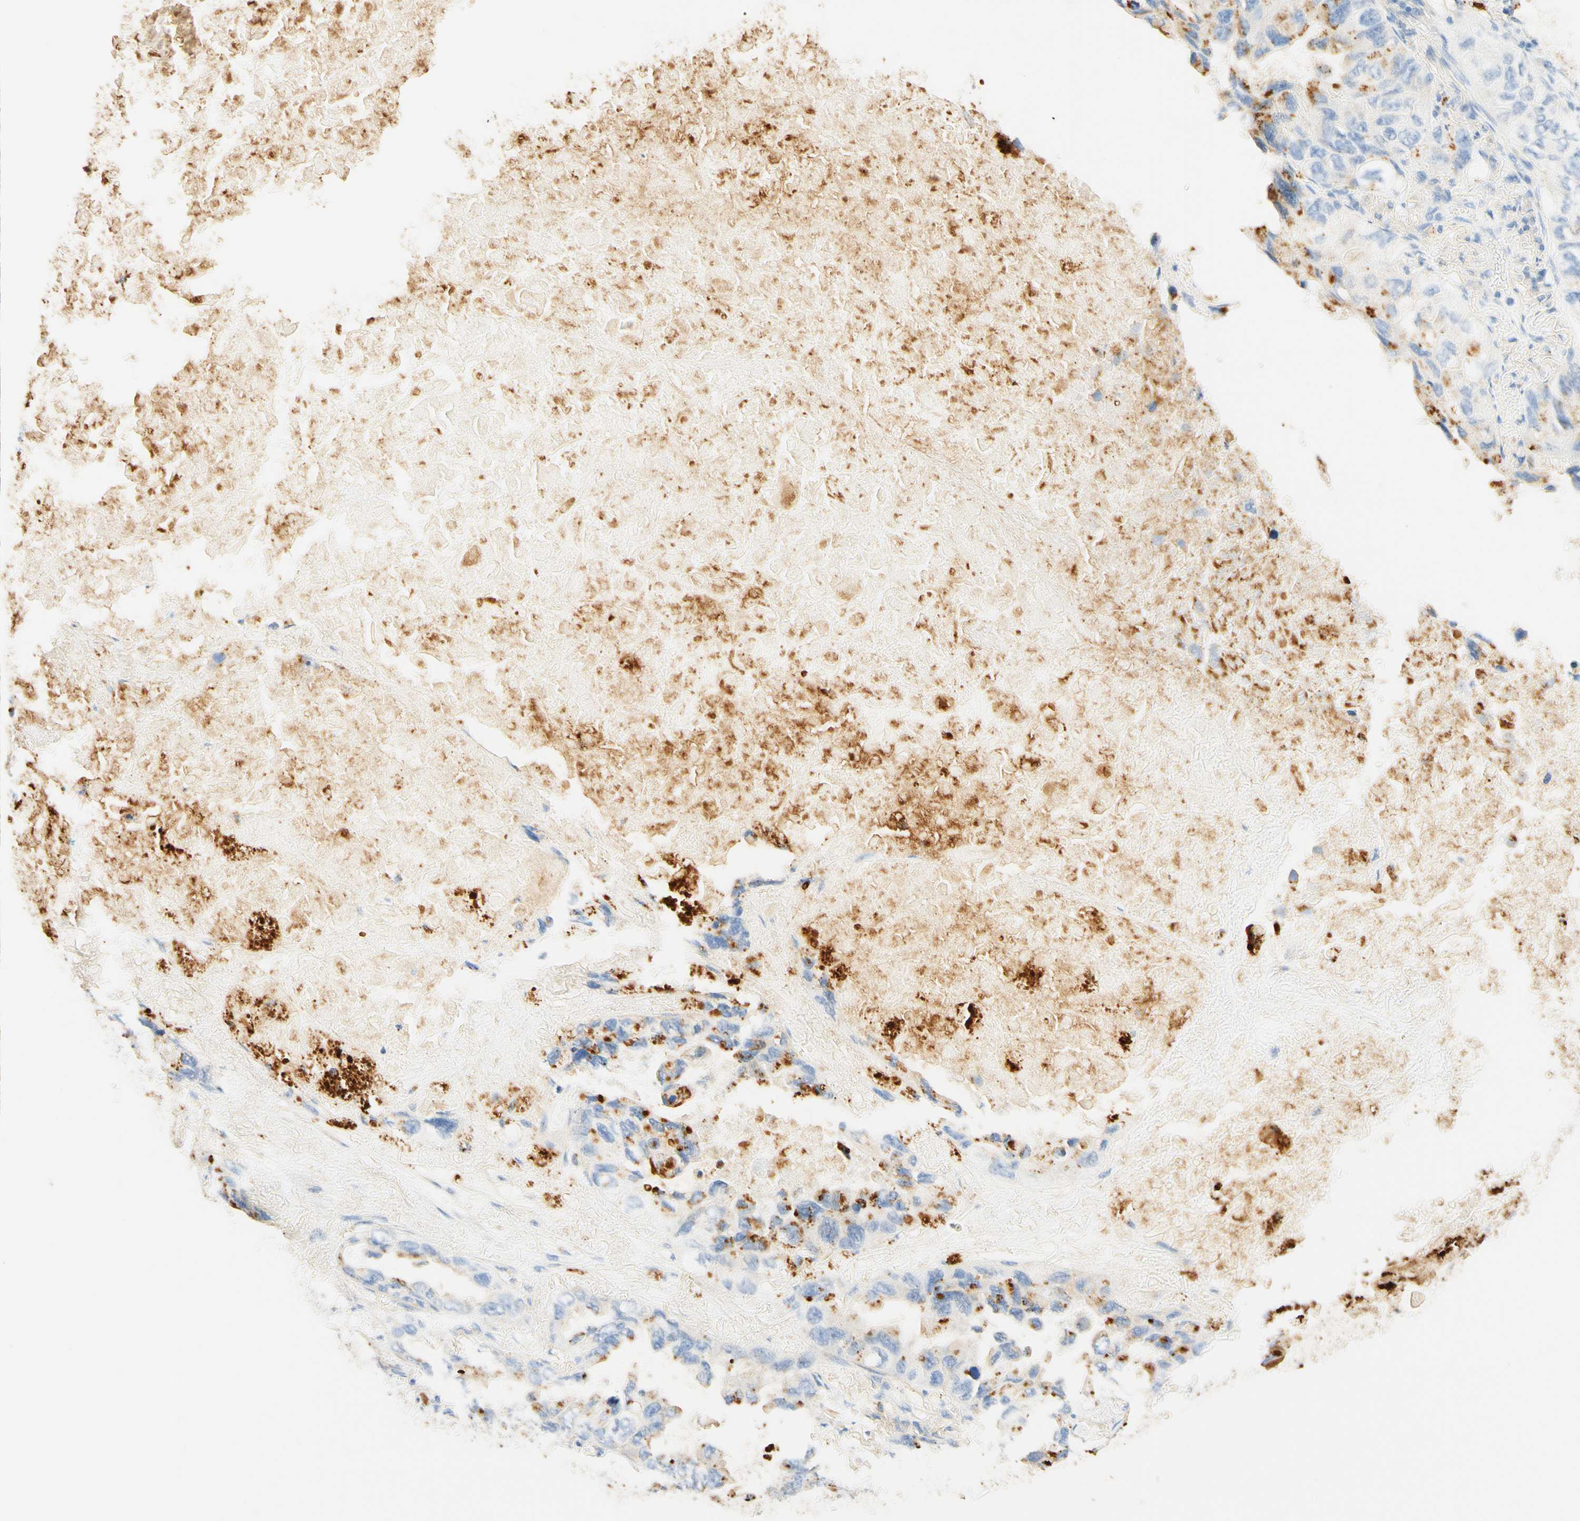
{"staining": {"intensity": "moderate", "quantity": "<25%", "location": "cytoplasmic/membranous"}, "tissue": "lung cancer", "cell_type": "Tumor cells", "image_type": "cancer", "snomed": [{"axis": "morphology", "description": "Squamous cell carcinoma, NOS"}, {"axis": "topography", "description": "Lung"}], "caption": "Moderate cytoplasmic/membranous protein staining is identified in about <25% of tumor cells in lung cancer (squamous cell carcinoma).", "gene": "CD63", "patient": {"sex": "female", "age": 73}}